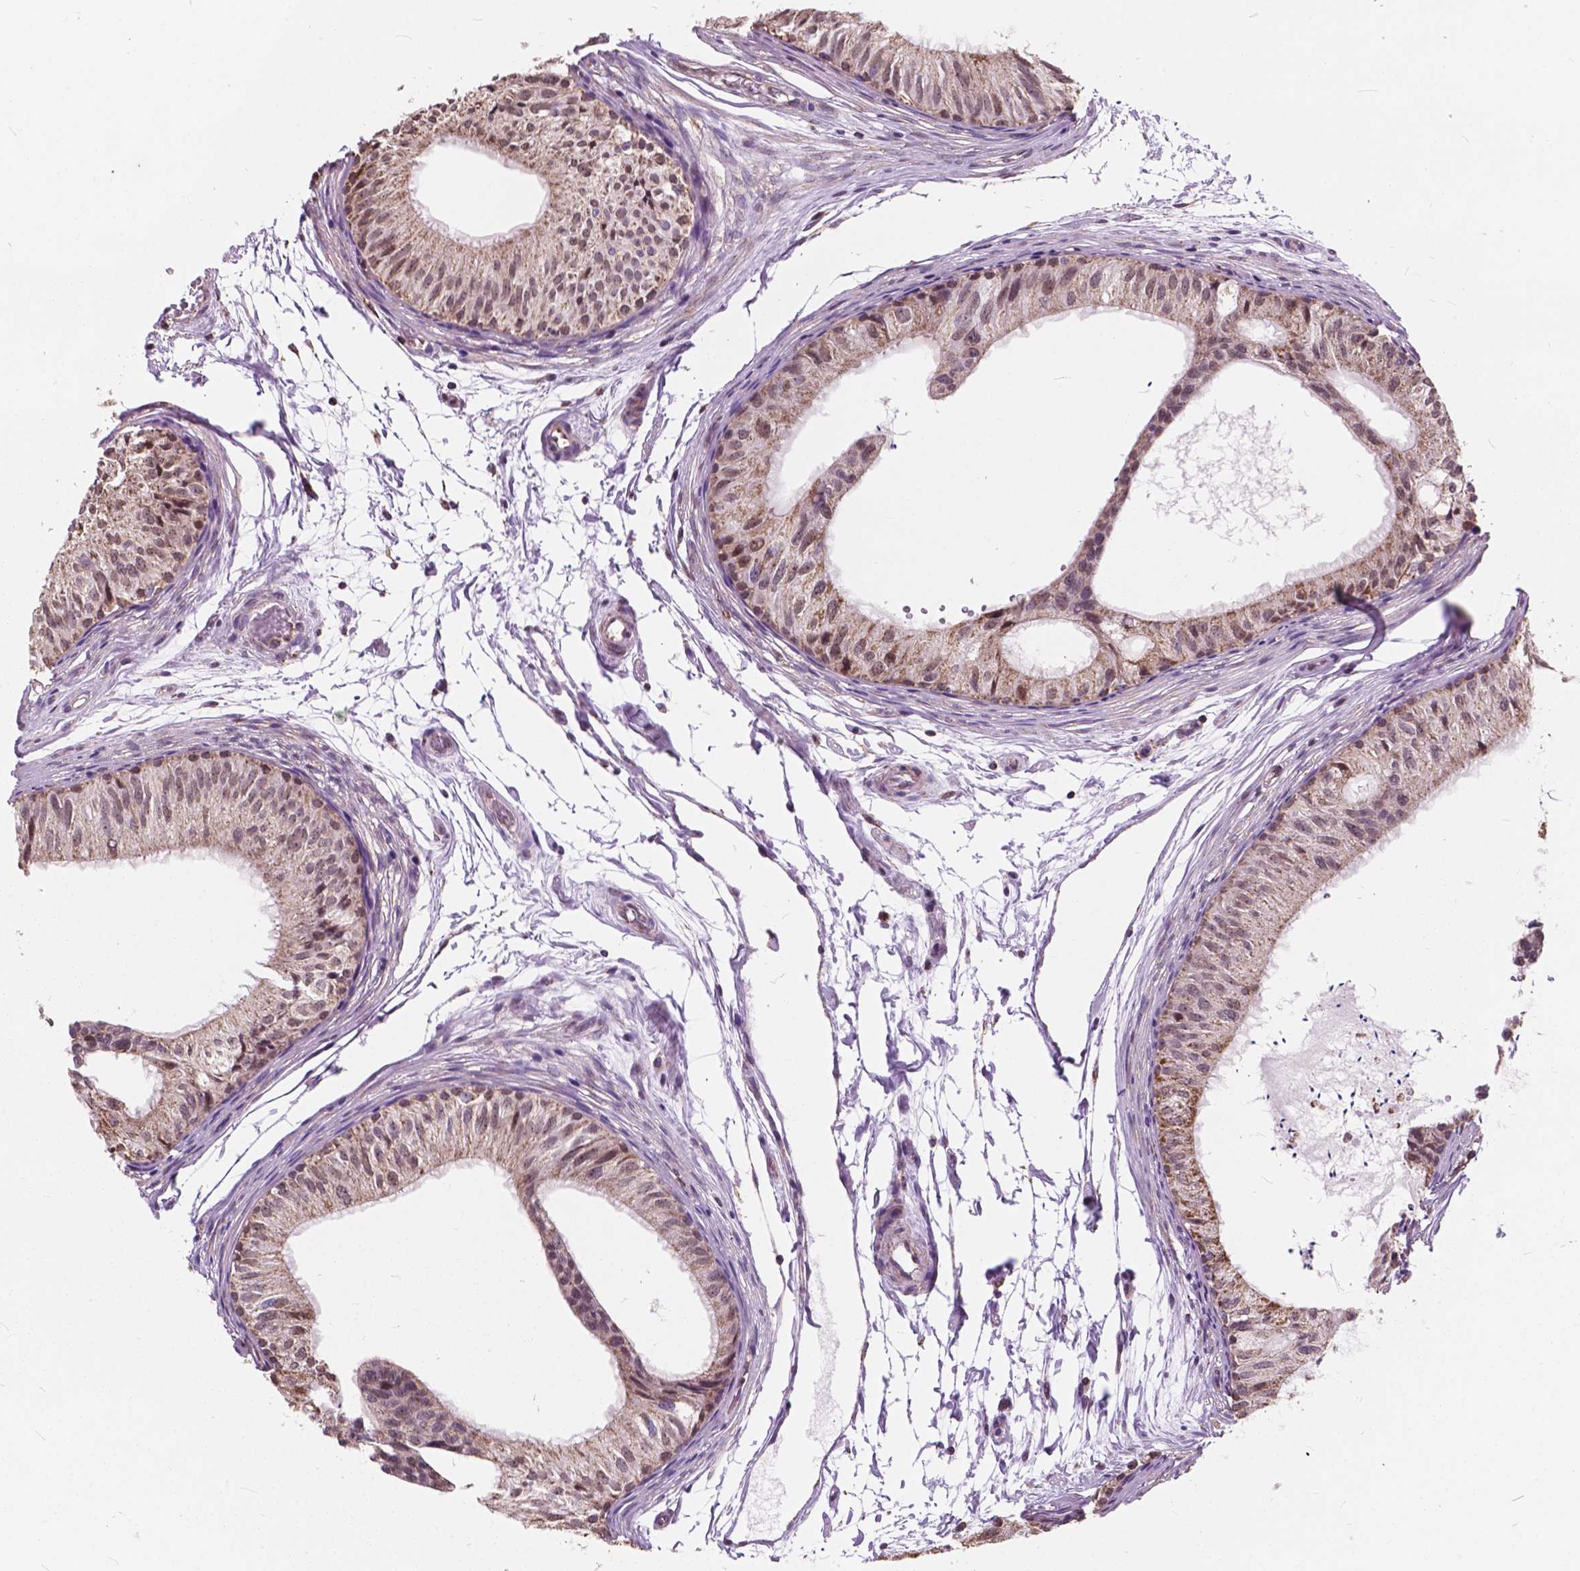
{"staining": {"intensity": "moderate", "quantity": ">75%", "location": "cytoplasmic/membranous,nuclear"}, "tissue": "epididymis", "cell_type": "Glandular cells", "image_type": "normal", "snomed": [{"axis": "morphology", "description": "Normal tissue, NOS"}, {"axis": "topography", "description": "Epididymis"}], "caption": "IHC photomicrograph of normal epididymis: human epididymis stained using immunohistochemistry exhibits medium levels of moderate protein expression localized specifically in the cytoplasmic/membranous,nuclear of glandular cells, appearing as a cytoplasmic/membranous,nuclear brown color.", "gene": "SCOC", "patient": {"sex": "male", "age": 25}}